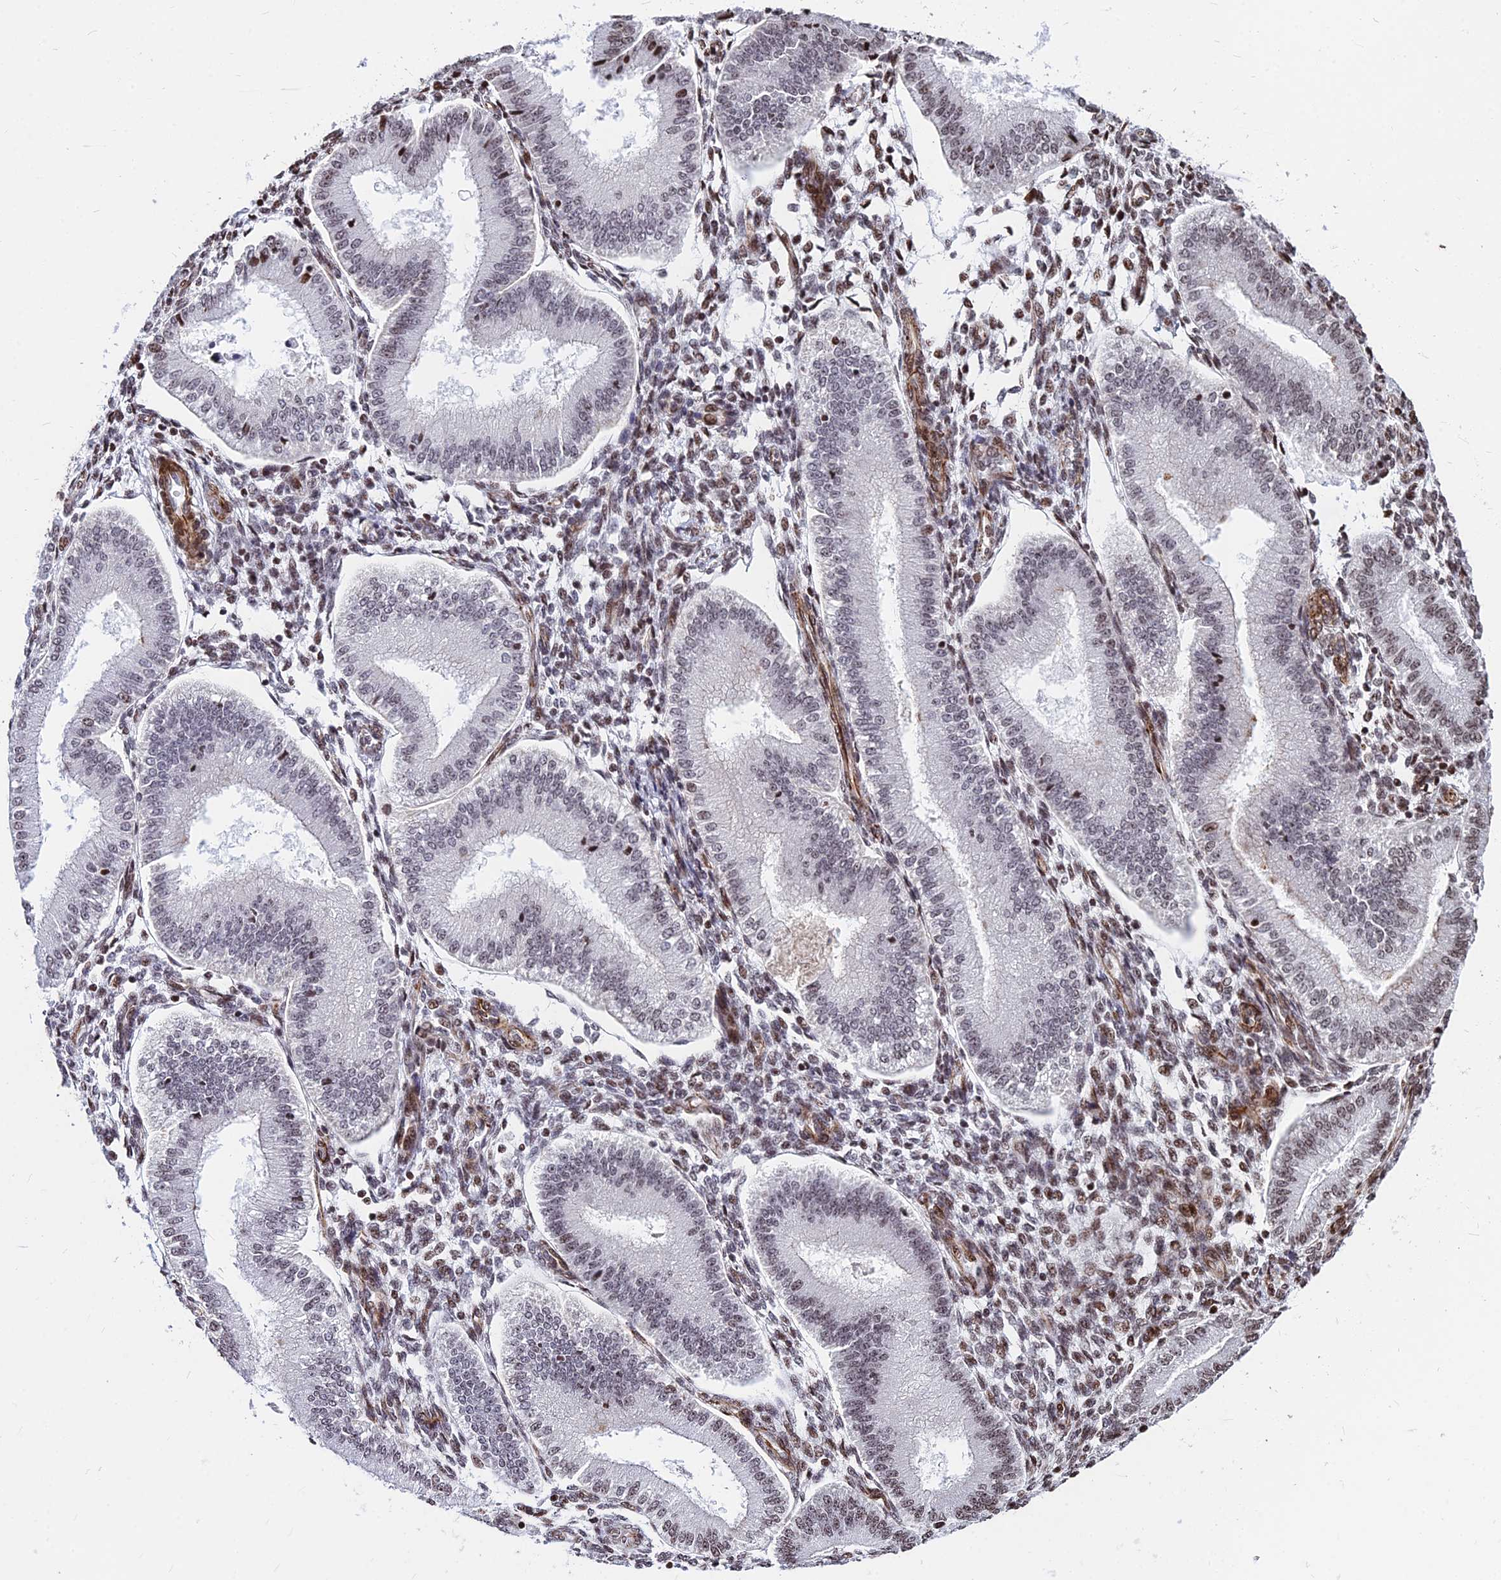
{"staining": {"intensity": "moderate", "quantity": "25%-75%", "location": "nuclear"}, "tissue": "endometrium", "cell_type": "Cells in endometrial stroma", "image_type": "normal", "snomed": [{"axis": "morphology", "description": "Normal tissue, NOS"}, {"axis": "topography", "description": "Endometrium"}], "caption": "A micrograph of human endometrium stained for a protein displays moderate nuclear brown staining in cells in endometrial stroma. (DAB (3,3'-diaminobenzidine) IHC with brightfield microscopy, high magnification).", "gene": "NYAP2", "patient": {"sex": "female", "age": 39}}